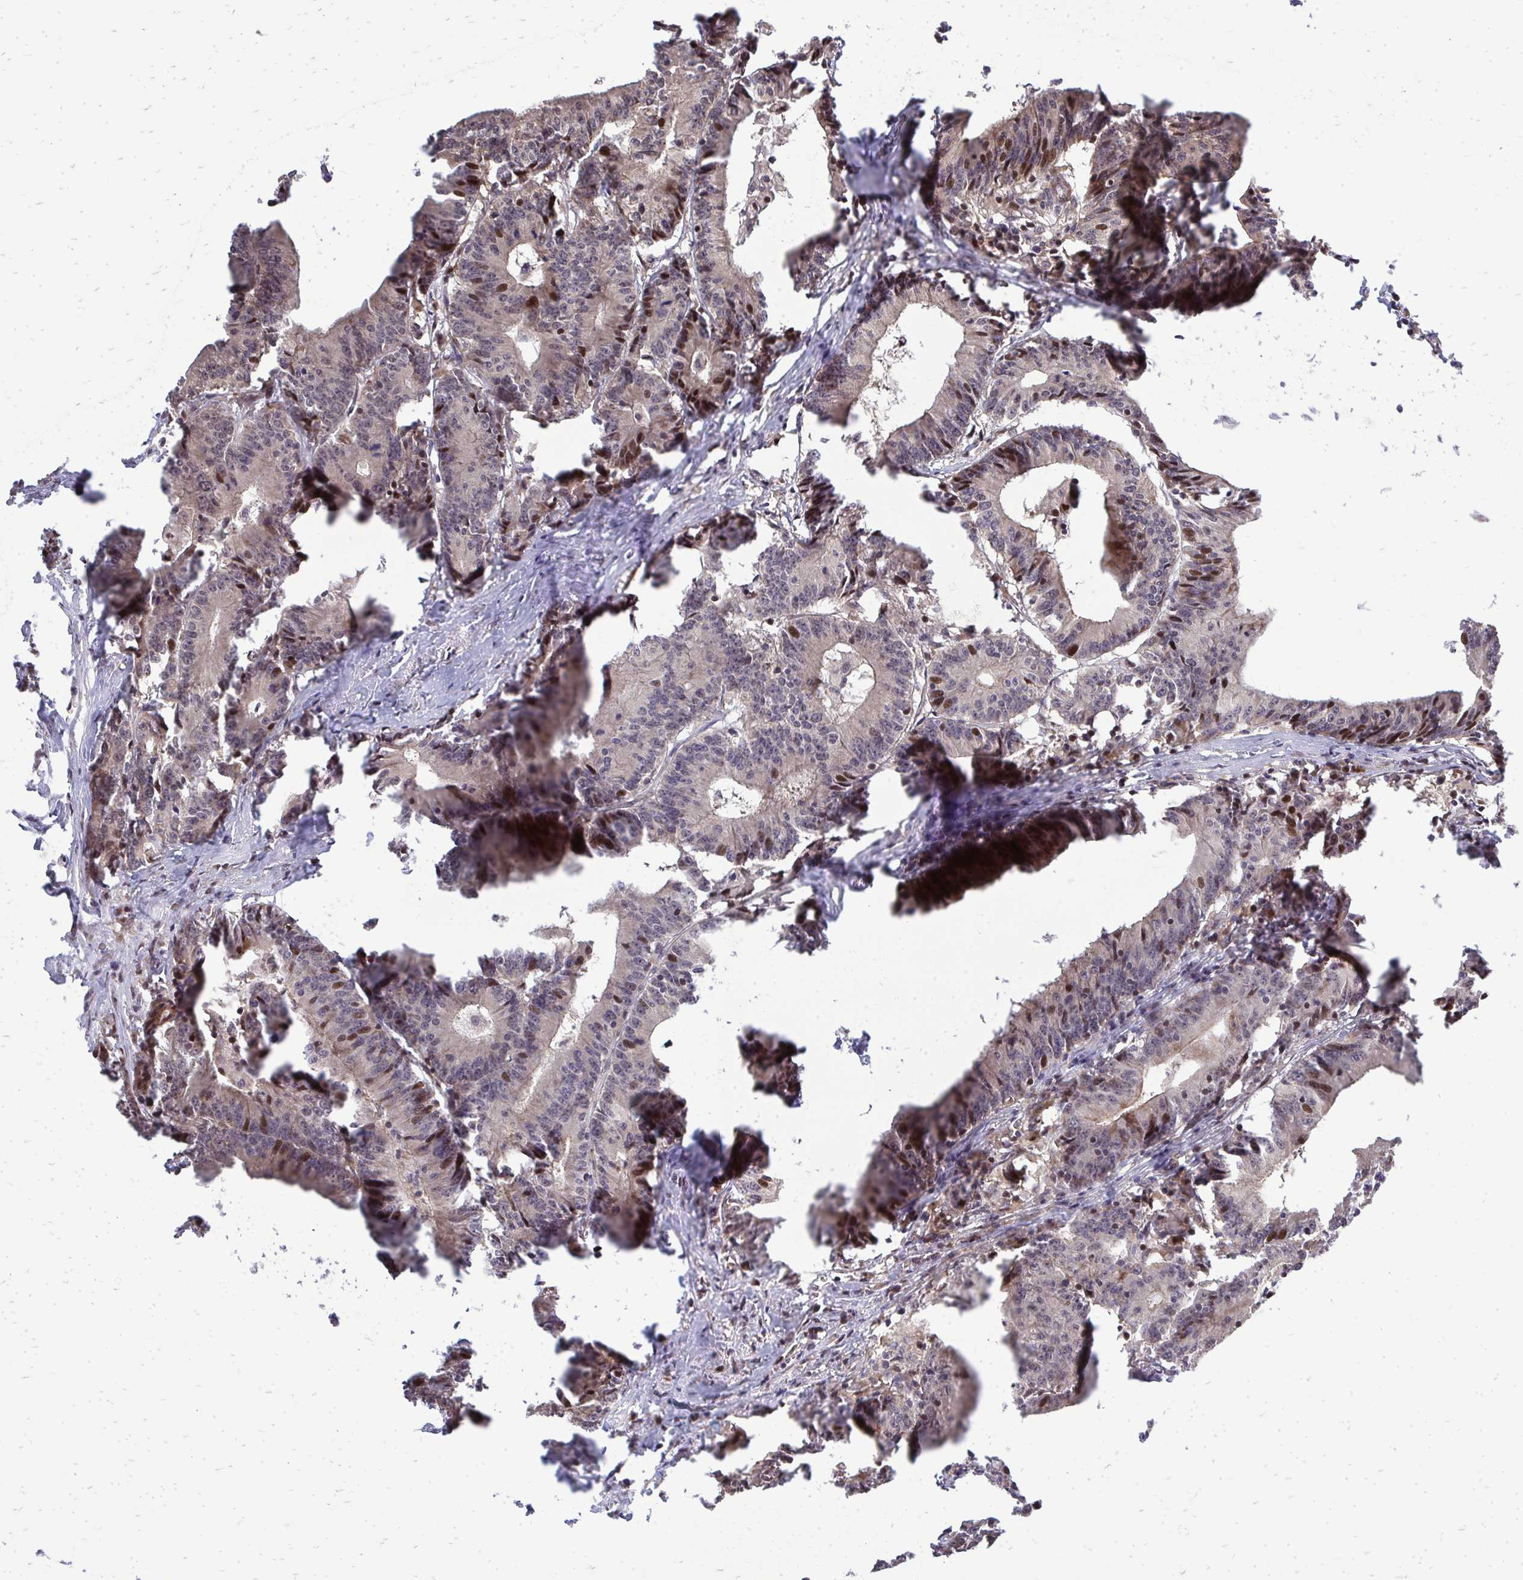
{"staining": {"intensity": "moderate", "quantity": "25%-75%", "location": "cytoplasmic/membranous,nuclear"}, "tissue": "colorectal cancer", "cell_type": "Tumor cells", "image_type": "cancer", "snomed": [{"axis": "morphology", "description": "Adenocarcinoma, NOS"}, {"axis": "topography", "description": "Colon"}], "caption": "A high-resolution histopathology image shows immunohistochemistry staining of colorectal cancer (adenocarcinoma), which shows moderate cytoplasmic/membranous and nuclear staining in approximately 25%-75% of tumor cells. The staining was performed using DAB (3,3'-diaminobenzidine) to visualize the protein expression in brown, while the nuclei were stained in blue with hematoxylin (Magnification: 20x).", "gene": "OR8D1", "patient": {"sex": "female", "age": 78}}